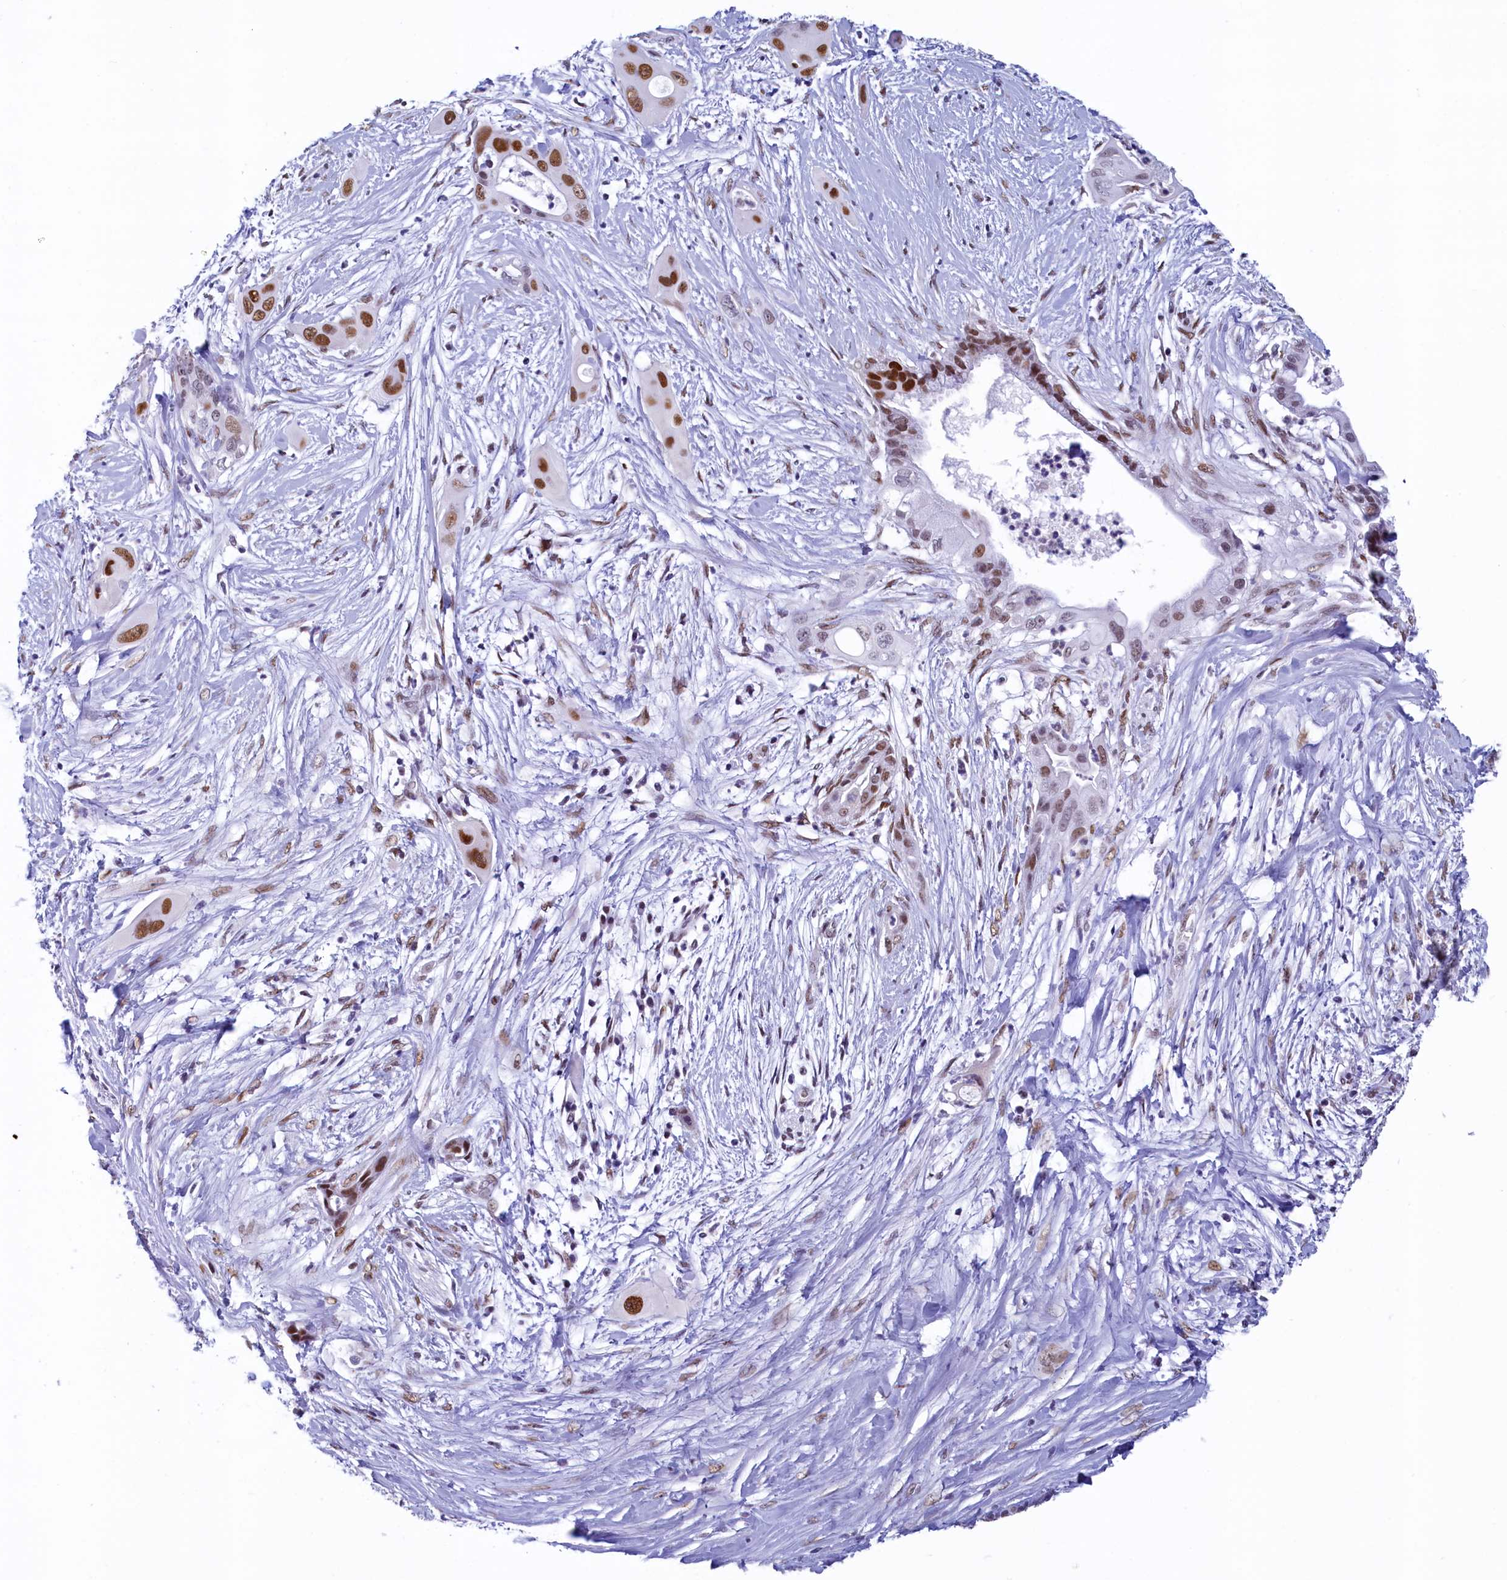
{"staining": {"intensity": "strong", "quantity": "25%-75%", "location": "nuclear"}, "tissue": "pancreatic cancer", "cell_type": "Tumor cells", "image_type": "cancer", "snomed": [{"axis": "morphology", "description": "Adenocarcinoma, NOS"}, {"axis": "topography", "description": "Pancreas"}], "caption": "Protein analysis of pancreatic cancer (adenocarcinoma) tissue reveals strong nuclear staining in approximately 25%-75% of tumor cells.", "gene": "SUGP2", "patient": {"sex": "male", "age": 59}}